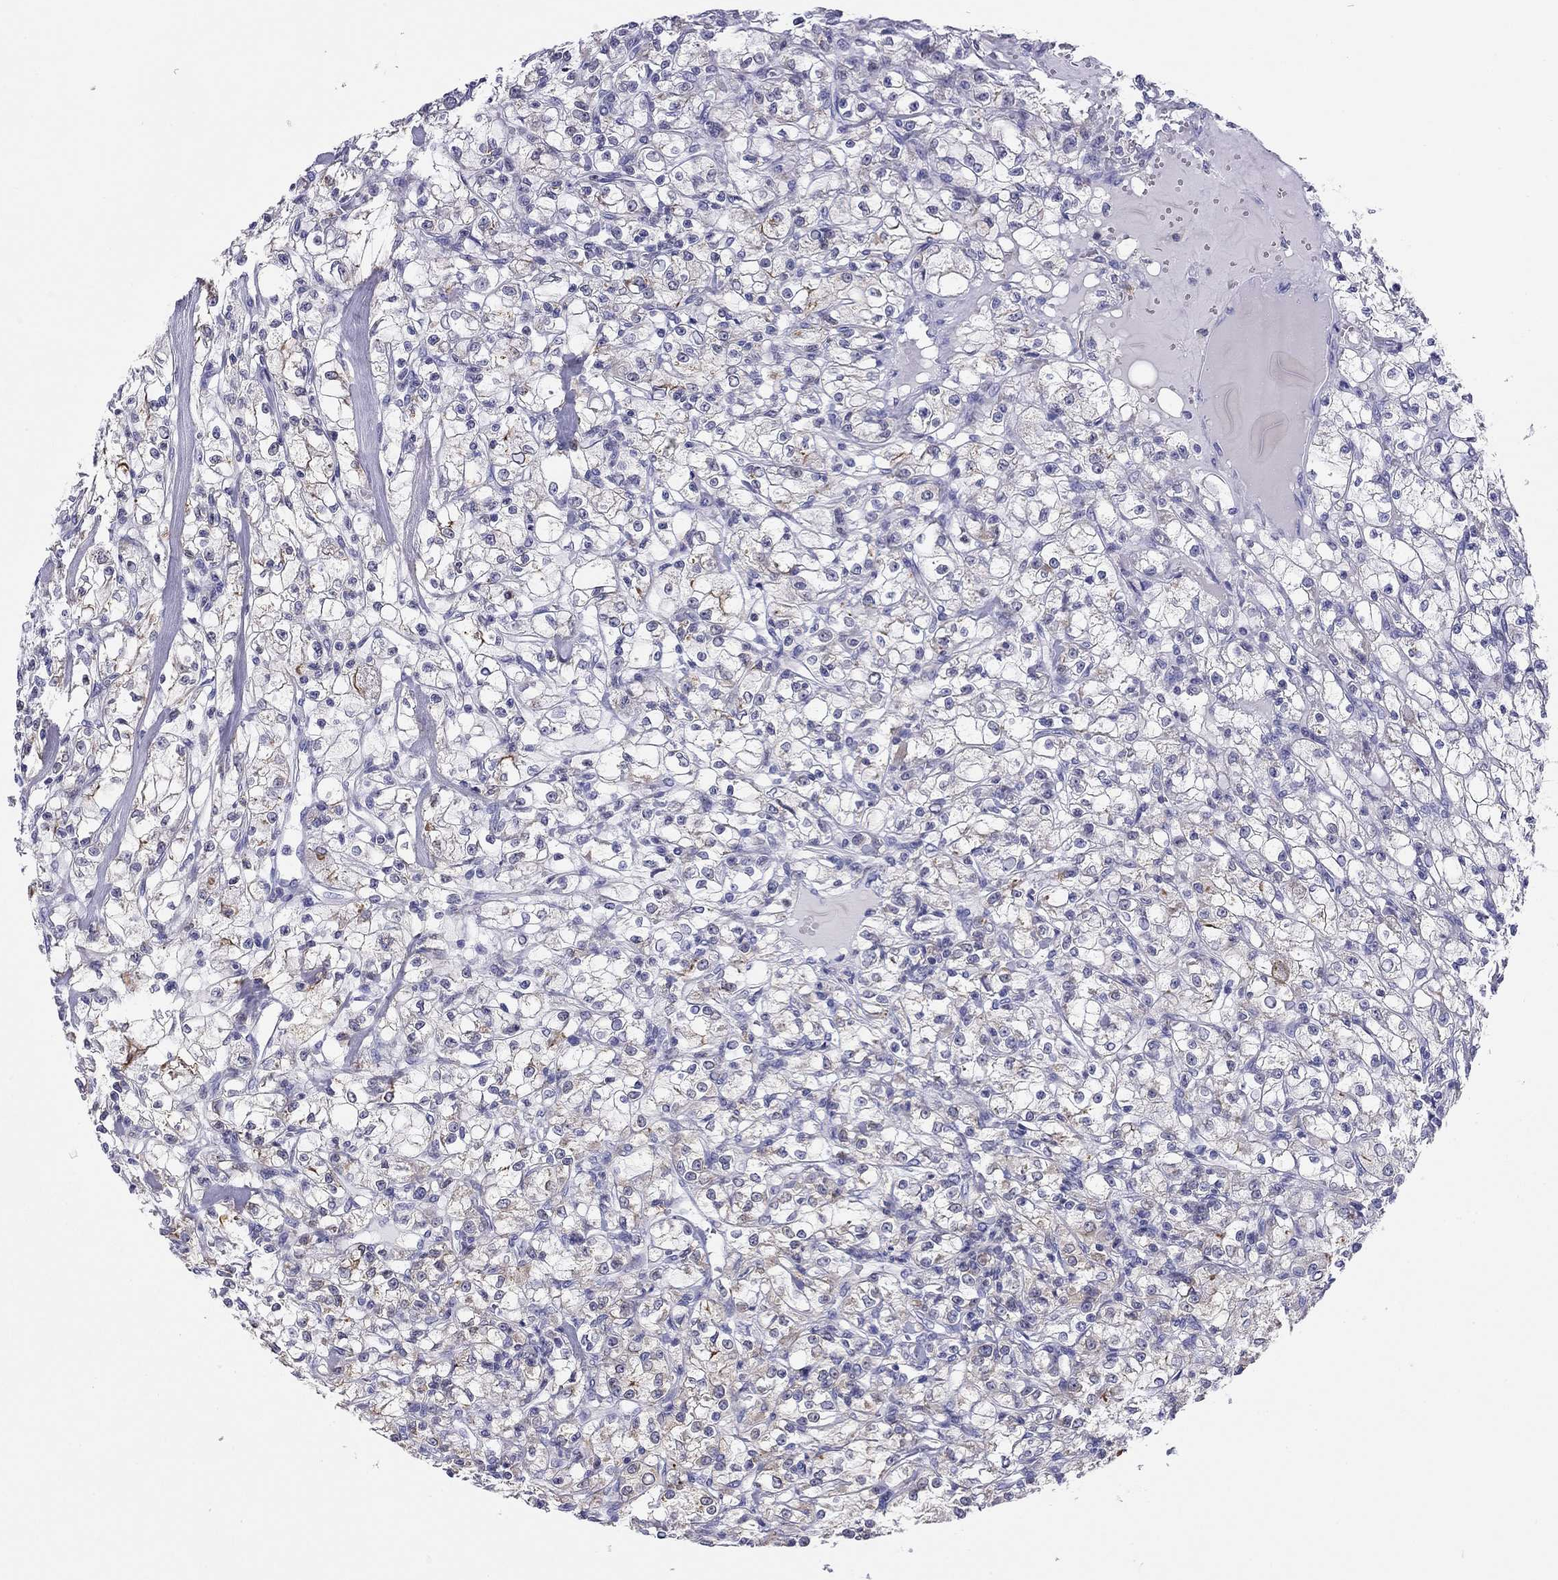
{"staining": {"intensity": "negative", "quantity": "none", "location": "none"}, "tissue": "renal cancer", "cell_type": "Tumor cells", "image_type": "cancer", "snomed": [{"axis": "morphology", "description": "Adenocarcinoma, NOS"}, {"axis": "topography", "description": "Kidney"}], "caption": "Photomicrograph shows no protein expression in tumor cells of renal adenocarcinoma tissue. The staining is performed using DAB (3,3'-diaminobenzidine) brown chromogen with nuclei counter-stained in using hematoxylin.", "gene": "SLC46A2", "patient": {"sex": "female", "age": 59}}